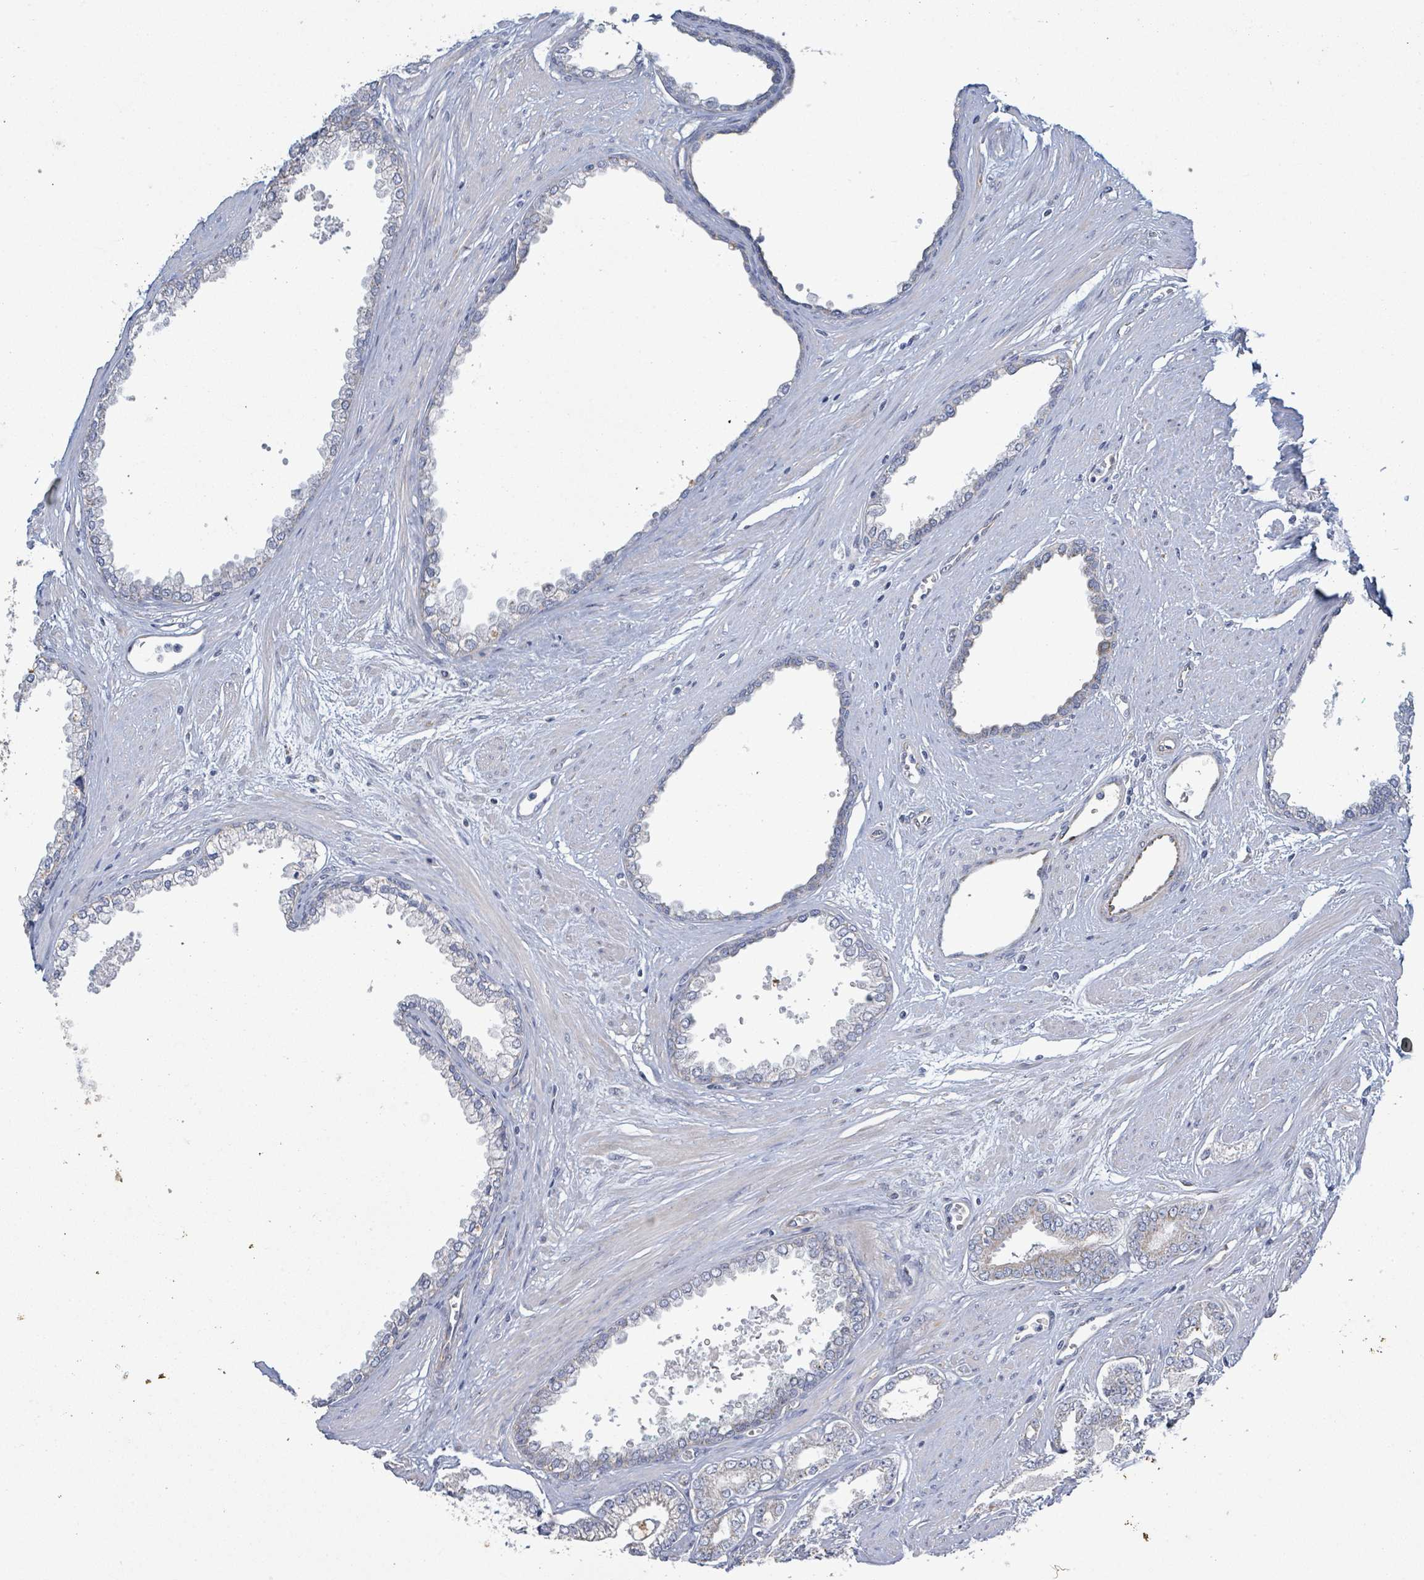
{"staining": {"intensity": "weak", "quantity": "25%-75%", "location": "cytoplasmic/membranous"}, "tissue": "prostate cancer", "cell_type": "Tumor cells", "image_type": "cancer", "snomed": [{"axis": "morphology", "description": "Adenocarcinoma, Low grade"}, {"axis": "topography", "description": "Prostate"}], "caption": "A high-resolution histopathology image shows IHC staining of prostate low-grade adenocarcinoma, which demonstrates weak cytoplasmic/membranous positivity in approximately 25%-75% of tumor cells. (brown staining indicates protein expression, while blue staining denotes nuclei).", "gene": "ALG12", "patient": {"sex": "male", "age": 60}}